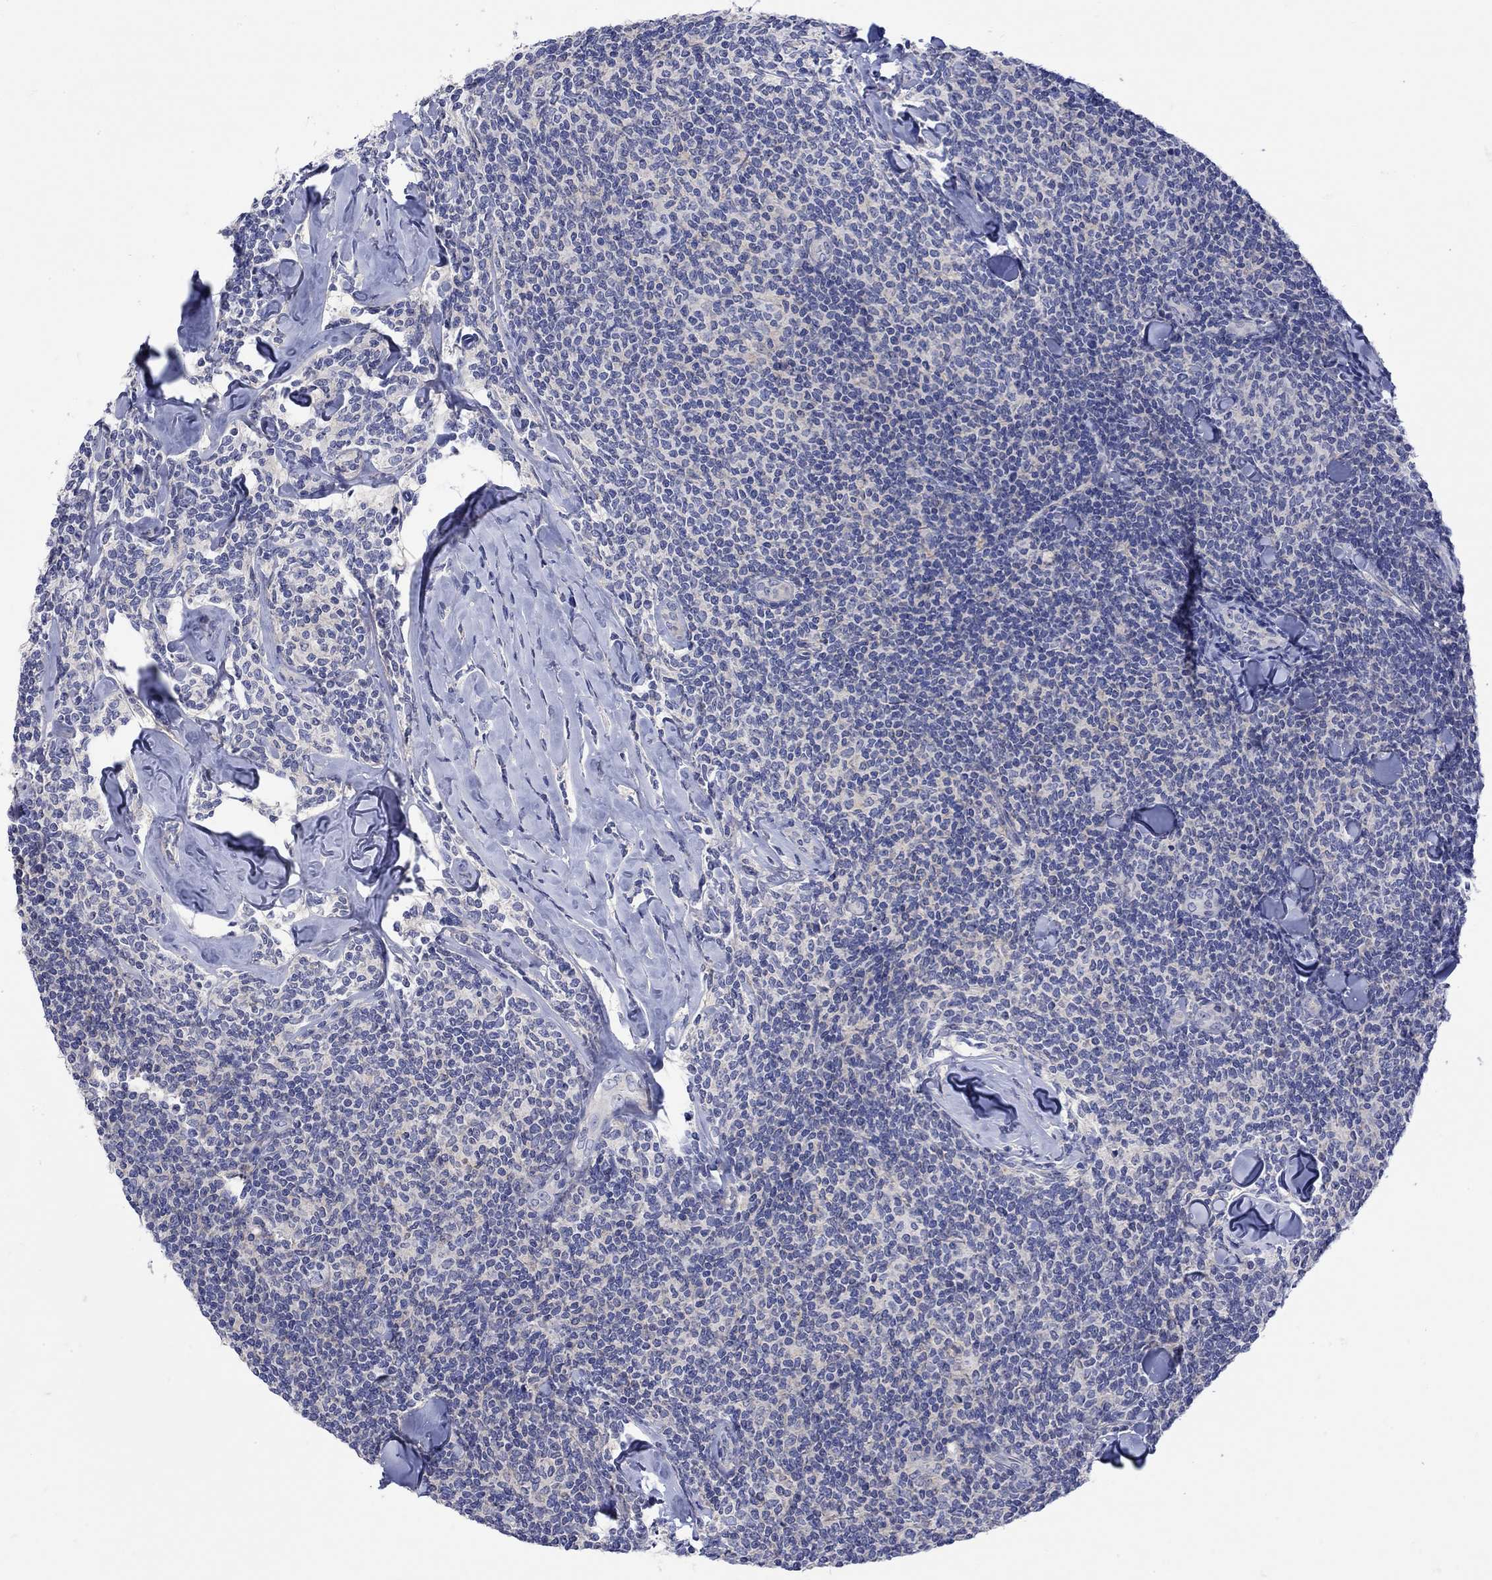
{"staining": {"intensity": "negative", "quantity": "none", "location": "none"}, "tissue": "lymphoma", "cell_type": "Tumor cells", "image_type": "cancer", "snomed": [{"axis": "morphology", "description": "Malignant lymphoma, non-Hodgkin's type, Low grade"}, {"axis": "topography", "description": "Lymph node"}], "caption": "A micrograph of malignant lymphoma, non-Hodgkin's type (low-grade) stained for a protein demonstrates no brown staining in tumor cells.", "gene": "MSI1", "patient": {"sex": "female", "age": 56}}